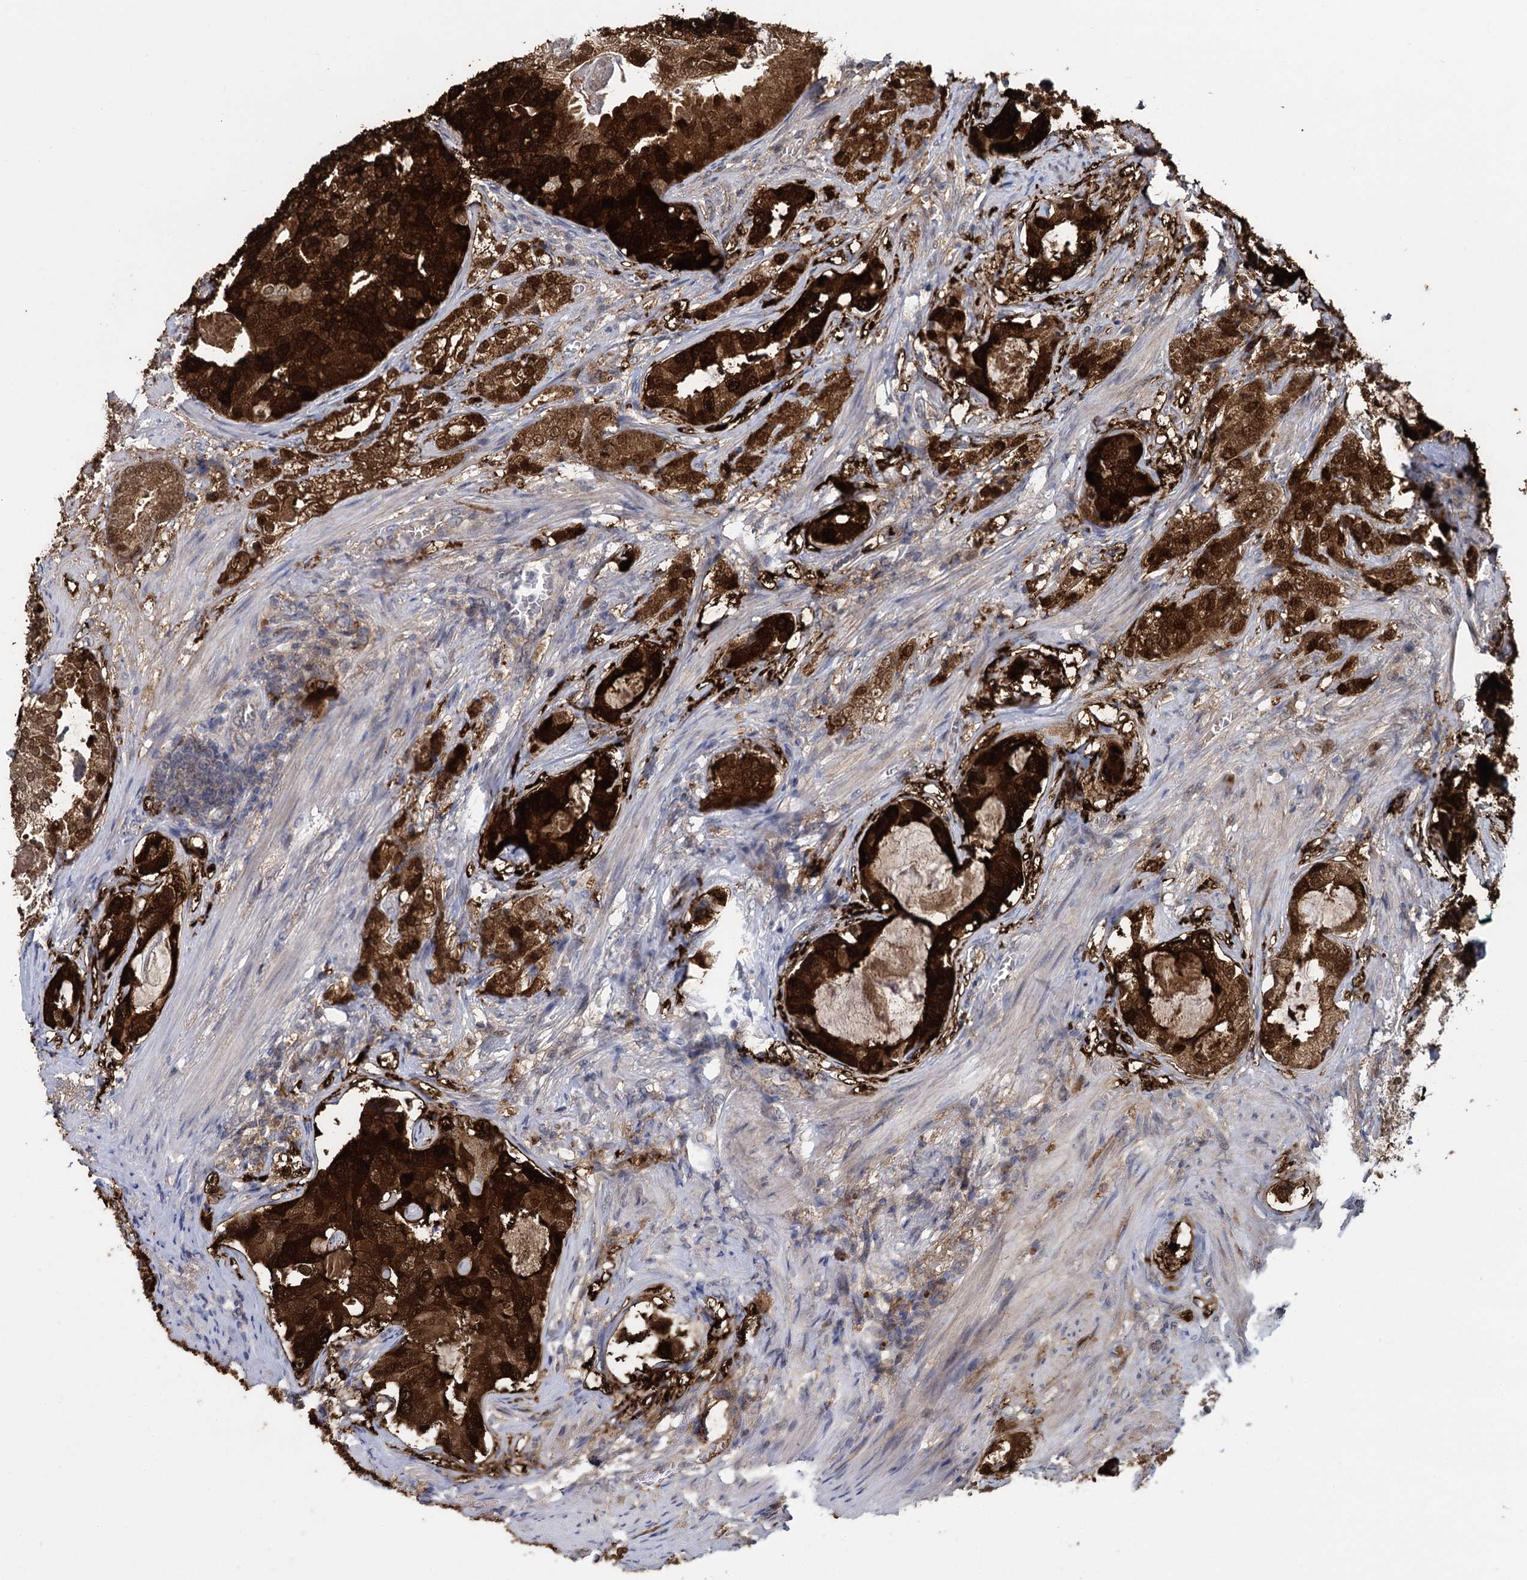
{"staining": {"intensity": "strong", "quantity": ">75%", "location": "cytoplasmic/membranous,nuclear"}, "tissue": "prostate cancer", "cell_type": "Tumor cells", "image_type": "cancer", "snomed": [{"axis": "morphology", "description": "Adenocarcinoma, Low grade"}, {"axis": "topography", "description": "Prostate"}], "caption": "Tumor cells show high levels of strong cytoplasmic/membranous and nuclear staining in about >75% of cells in human prostate cancer. (DAB (3,3'-diaminobenzidine) IHC with brightfield microscopy, high magnification).", "gene": "GLO1", "patient": {"sex": "male", "age": 71}}